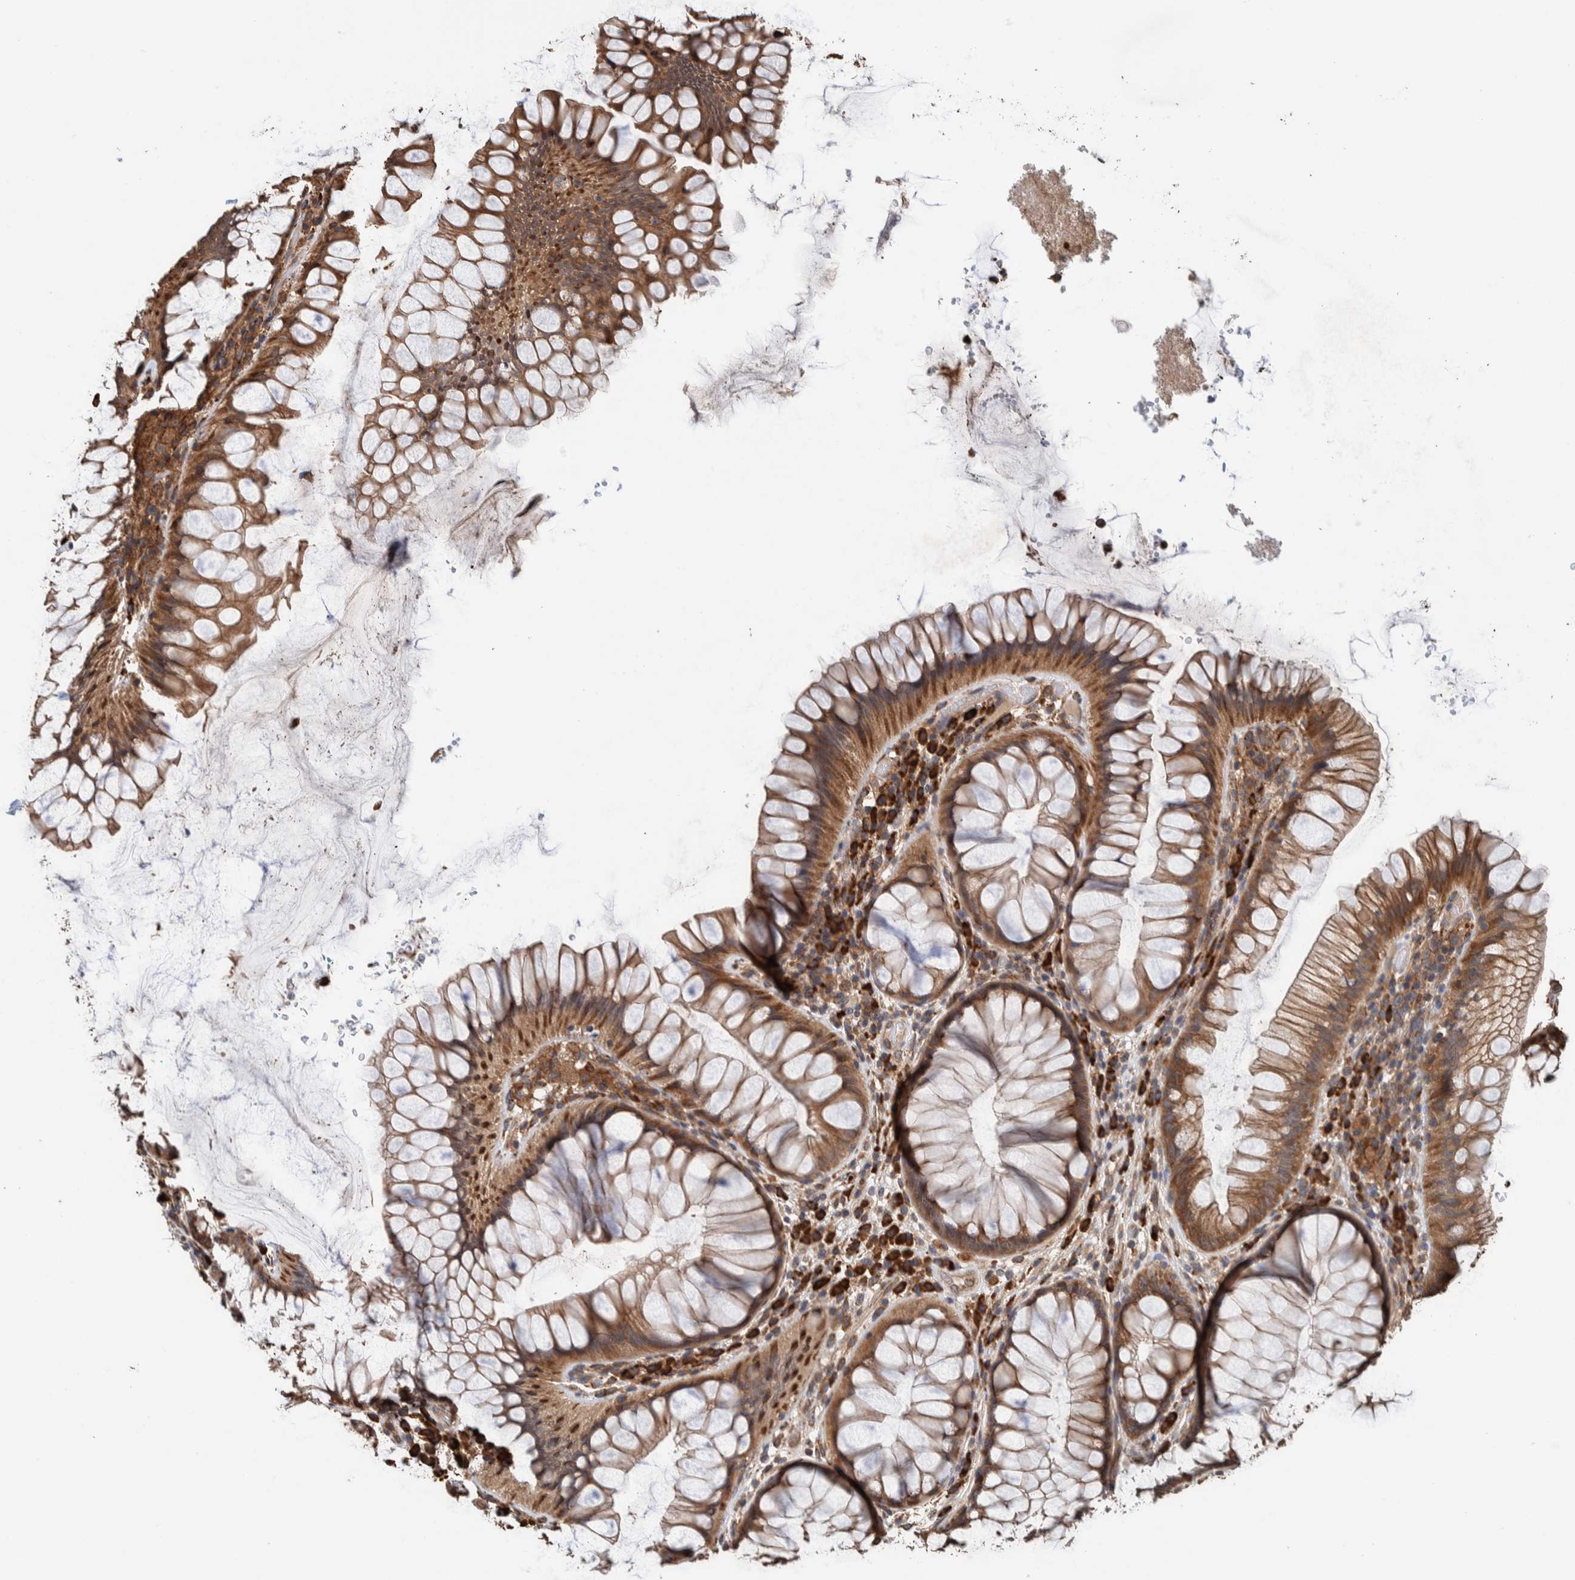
{"staining": {"intensity": "moderate", "quantity": ">75%", "location": "cytoplasmic/membranous"}, "tissue": "rectum", "cell_type": "Glandular cells", "image_type": "normal", "snomed": [{"axis": "morphology", "description": "Normal tissue, NOS"}, {"axis": "topography", "description": "Rectum"}], "caption": "IHC (DAB (3,3'-diaminobenzidine)) staining of unremarkable rectum displays moderate cytoplasmic/membranous protein positivity in about >75% of glandular cells. The protein of interest is shown in brown color, while the nuclei are stained blue.", "gene": "PLA2G3", "patient": {"sex": "male", "age": 51}}